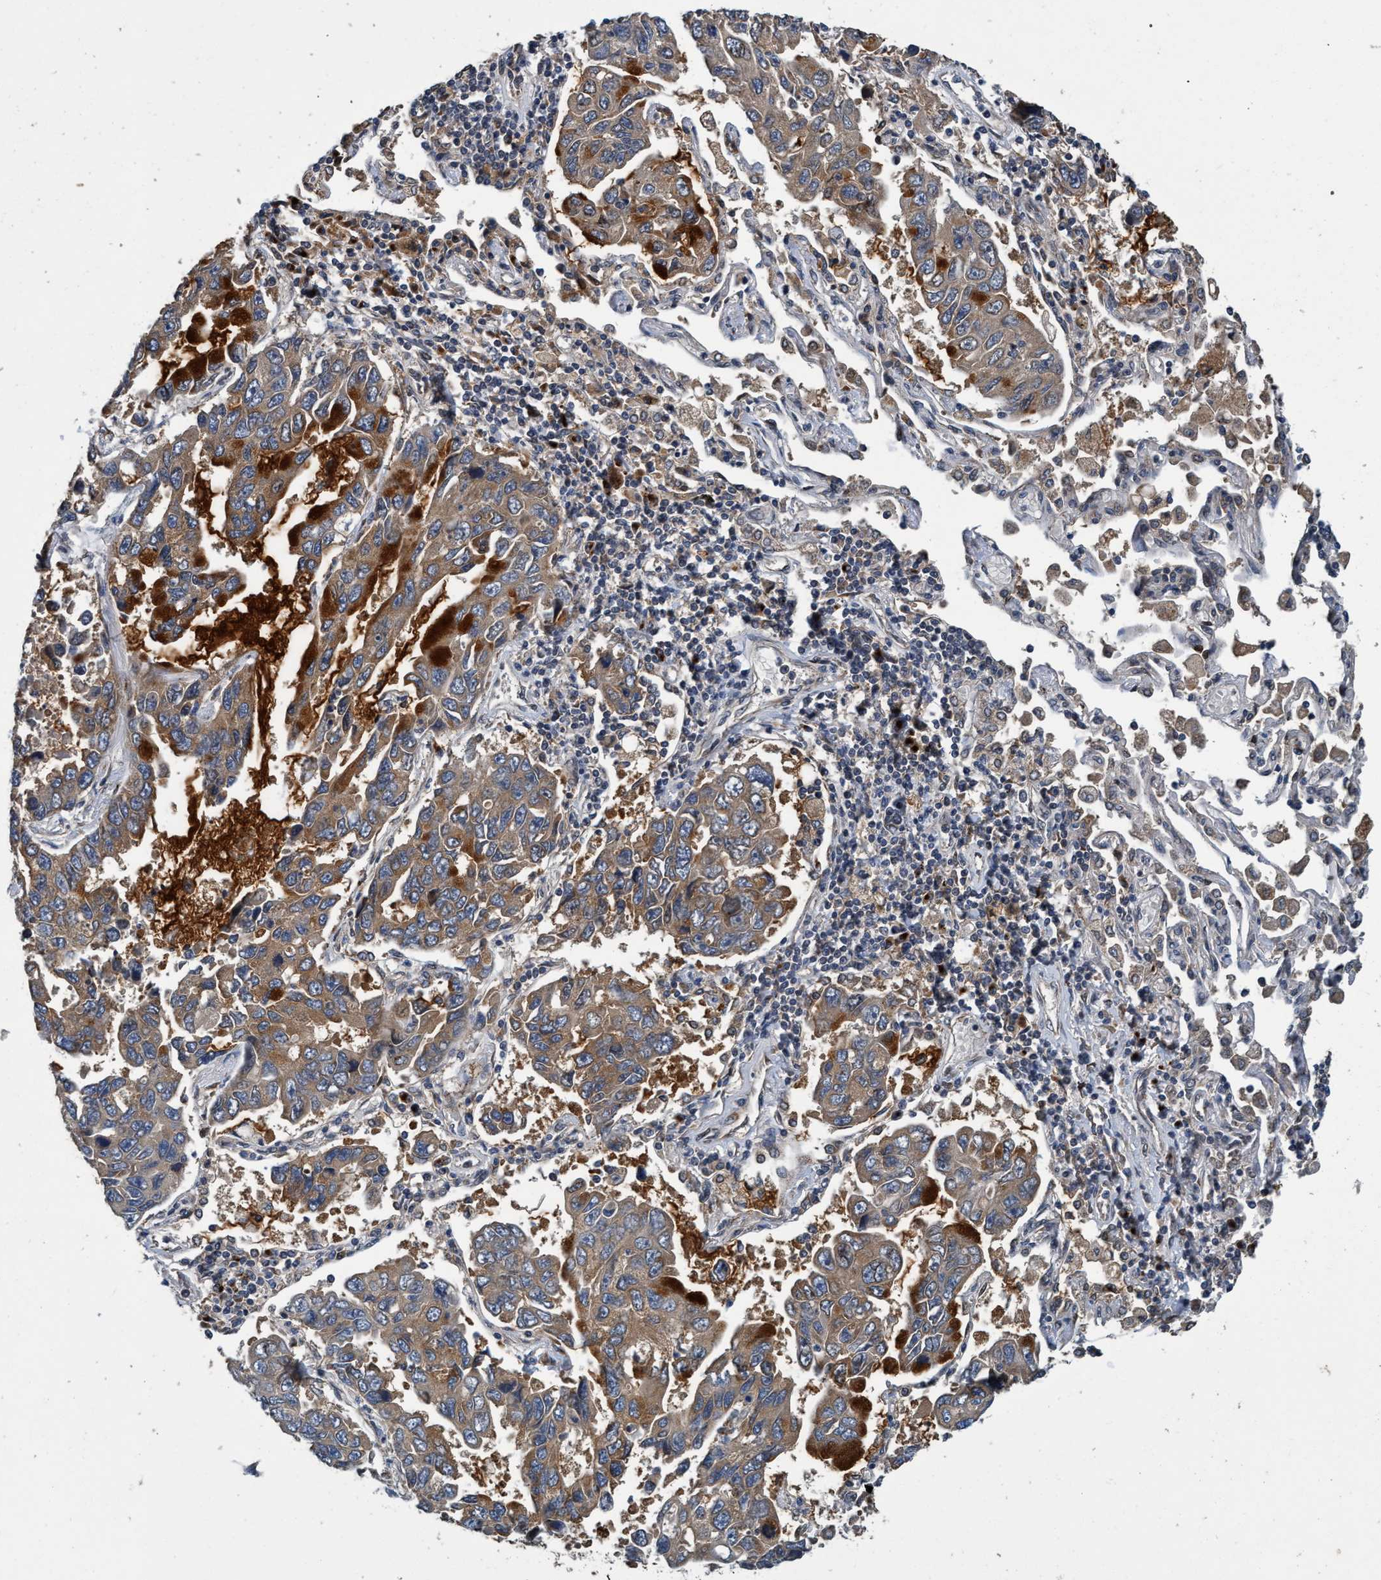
{"staining": {"intensity": "strong", "quantity": "<25%", "location": "cytoplasmic/membranous"}, "tissue": "lung cancer", "cell_type": "Tumor cells", "image_type": "cancer", "snomed": [{"axis": "morphology", "description": "Adenocarcinoma, NOS"}, {"axis": "topography", "description": "Lung"}], "caption": "Strong cytoplasmic/membranous positivity for a protein is present in approximately <25% of tumor cells of adenocarcinoma (lung) using immunohistochemistry (IHC).", "gene": "MACC1", "patient": {"sex": "male", "age": 64}}